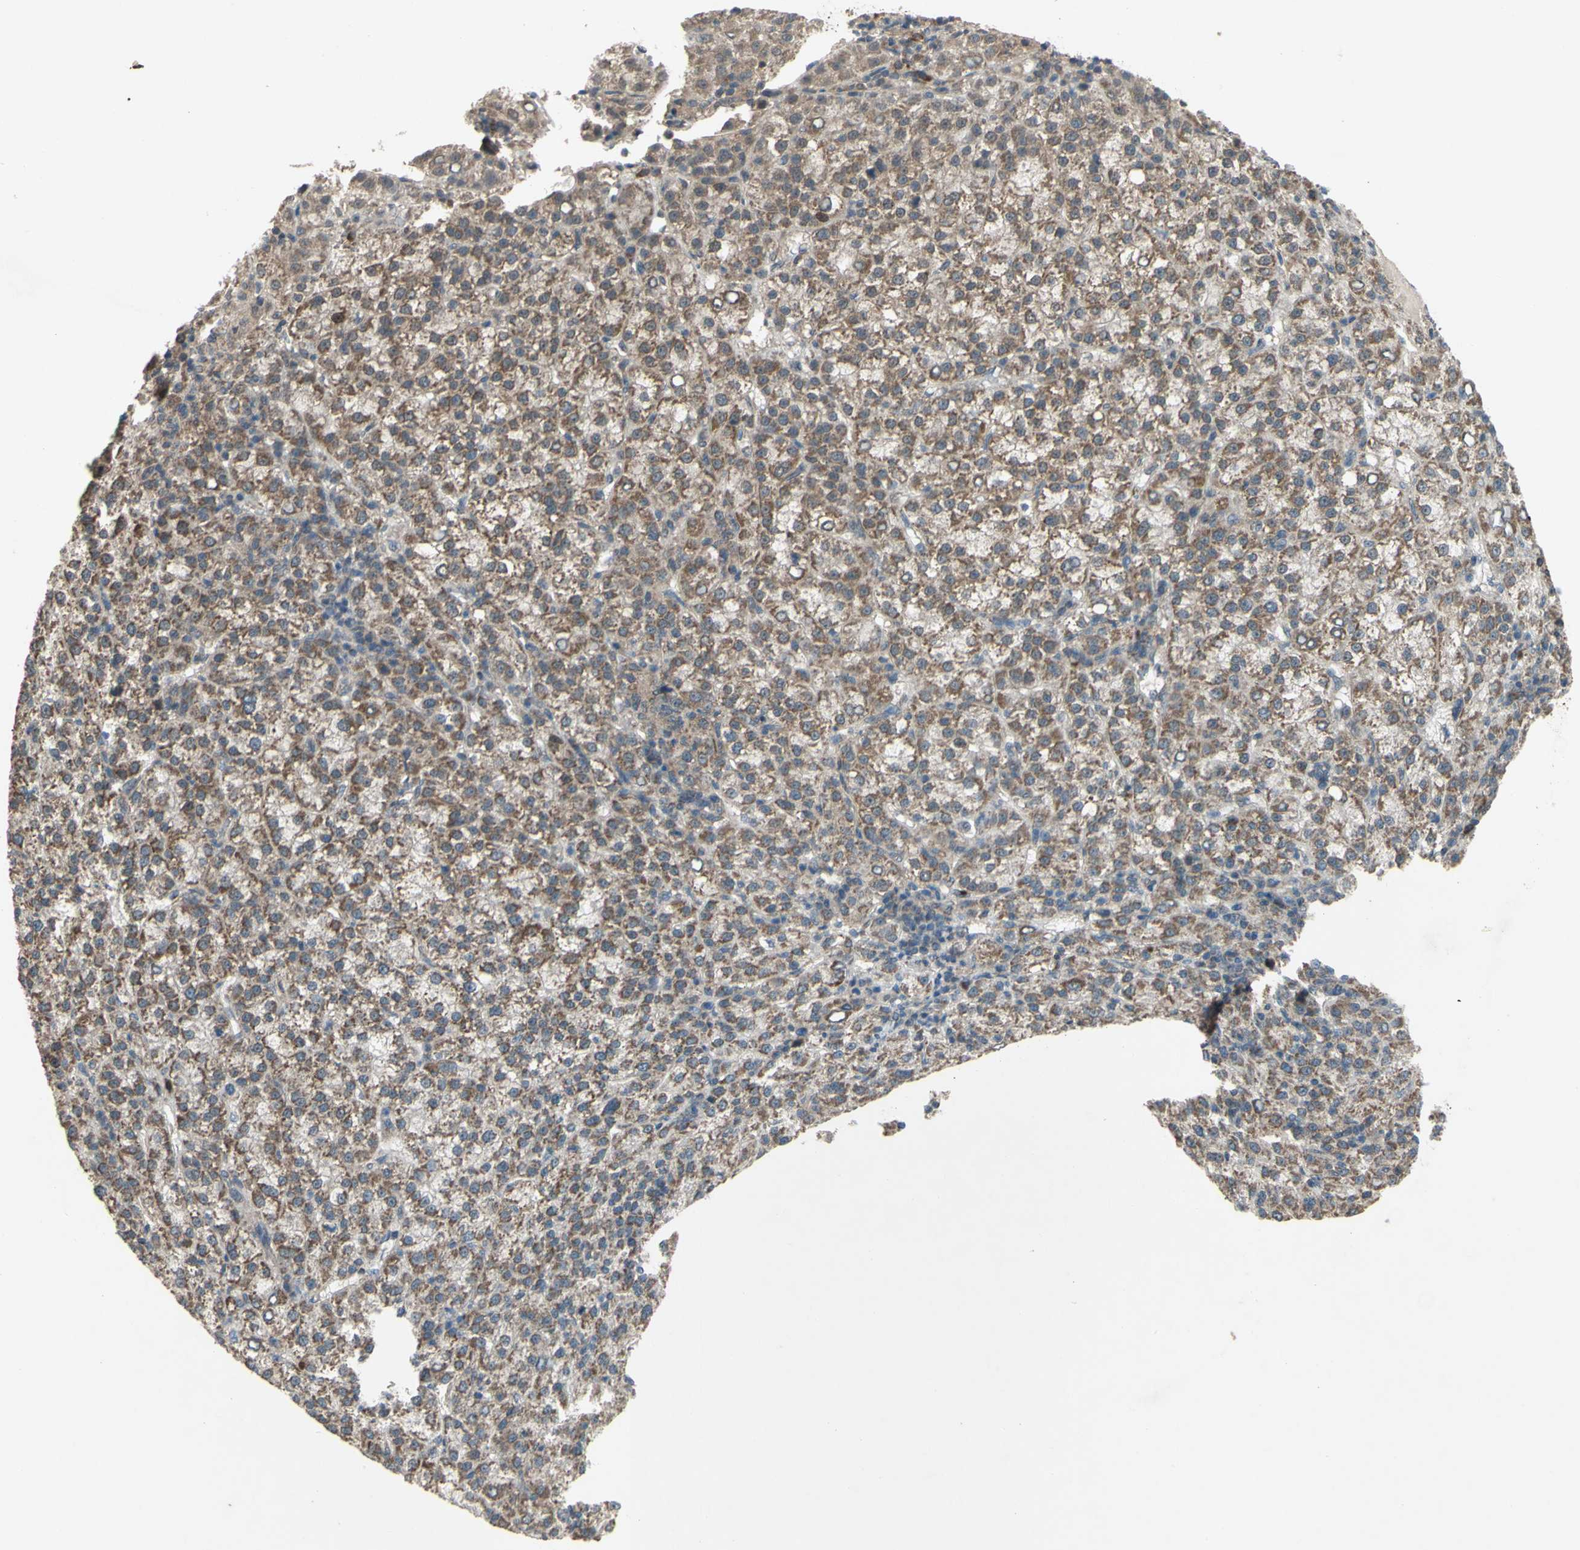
{"staining": {"intensity": "moderate", "quantity": ">75%", "location": "cytoplasmic/membranous"}, "tissue": "liver cancer", "cell_type": "Tumor cells", "image_type": "cancer", "snomed": [{"axis": "morphology", "description": "Carcinoma, Hepatocellular, NOS"}, {"axis": "topography", "description": "Liver"}], "caption": "Hepatocellular carcinoma (liver) stained for a protein (brown) demonstrates moderate cytoplasmic/membranous positive staining in about >75% of tumor cells.", "gene": "CD164", "patient": {"sex": "female", "age": 58}}